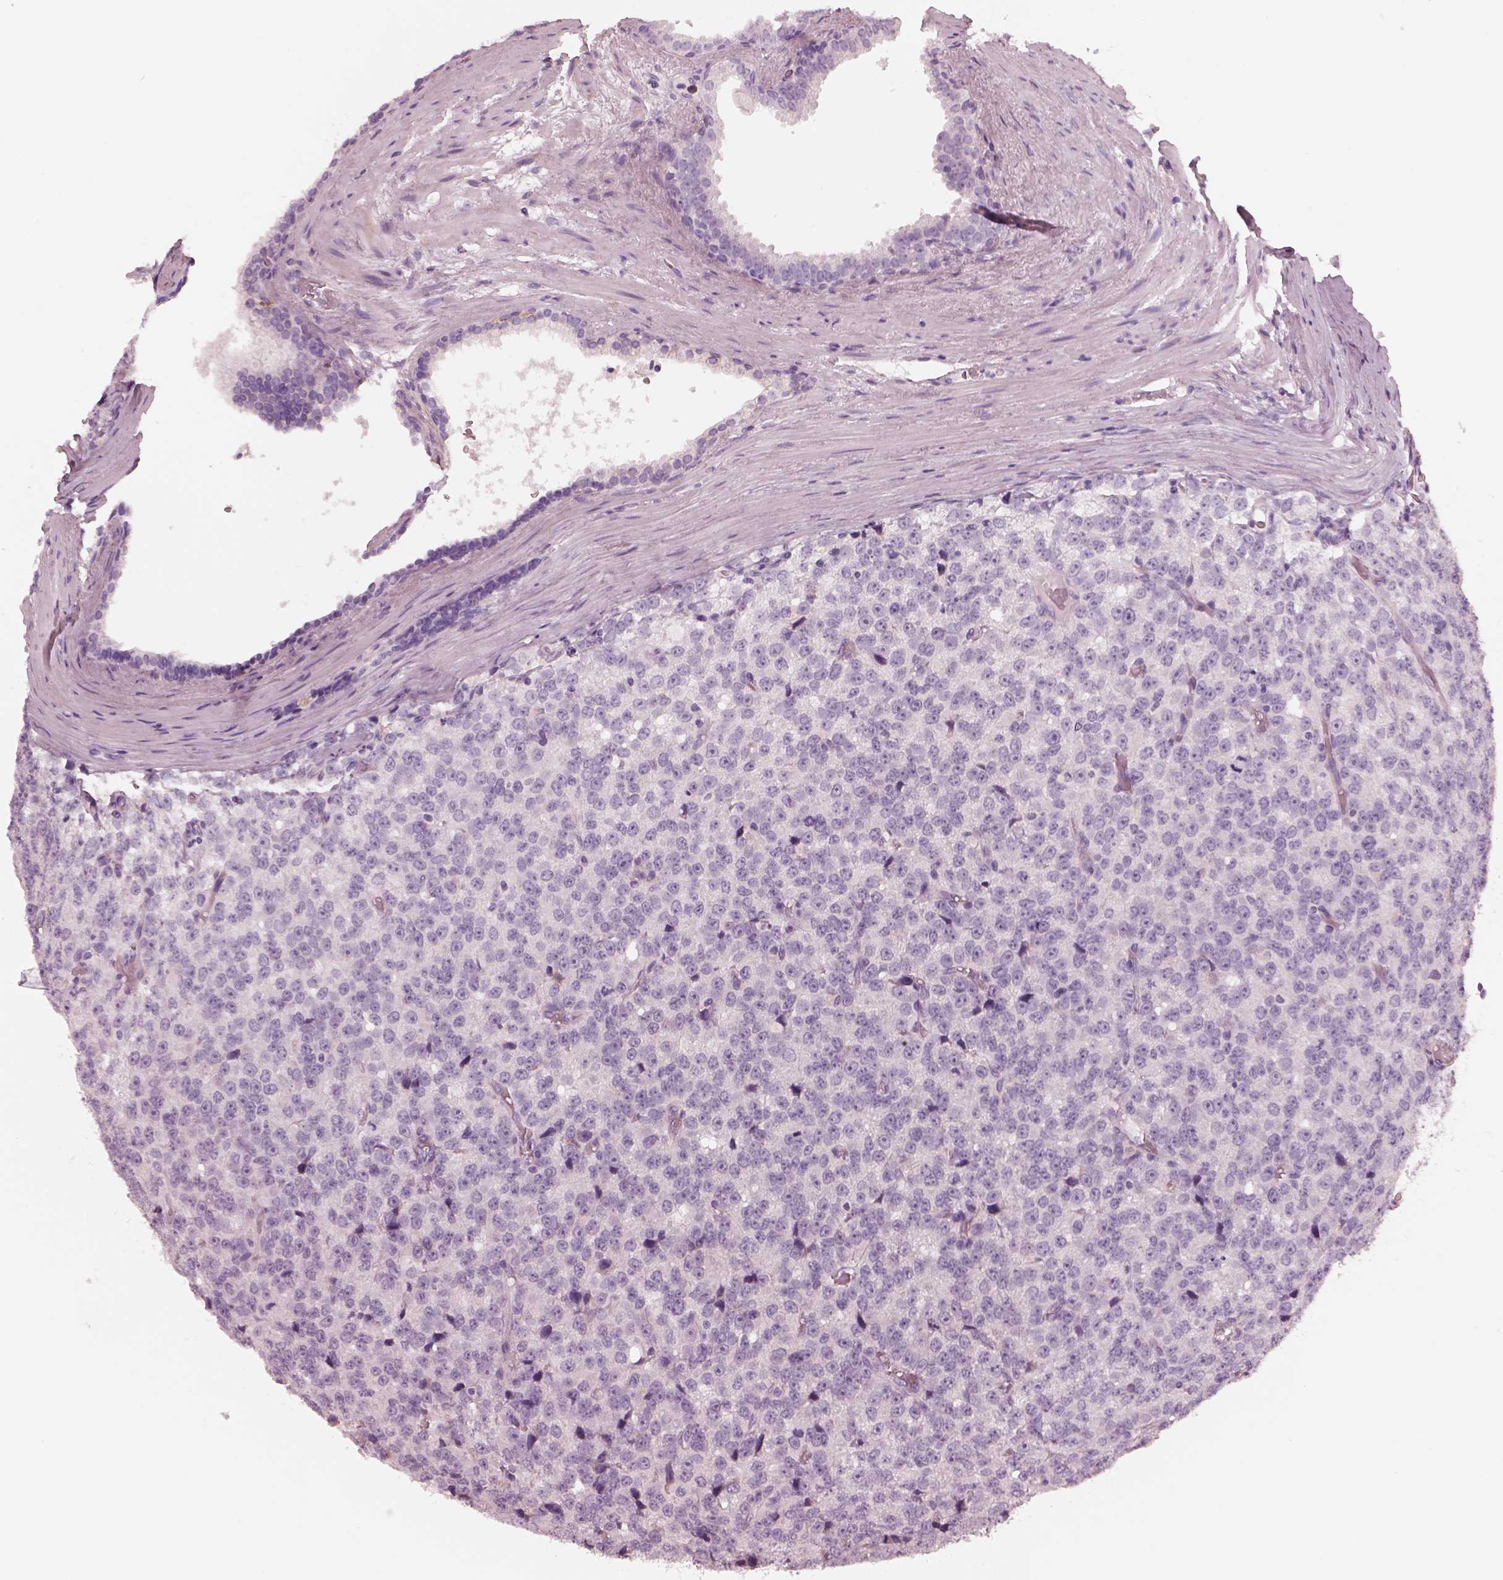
{"staining": {"intensity": "negative", "quantity": "none", "location": "none"}, "tissue": "prostate cancer", "cell_type": "Tumor cells", "image_type": "cancer", "snomed": [{"axis": "morphology", "description": "Adenocarcinoma, High grade"}, {"axis": "topography", "description": "Prostate and seminal vesicle, NOS"}], "caption": "Prostate high-grade adenocarcinoma stained for a protein using immunohistochemistry (IHC) shows no expression tumor cells.", "gene": "CADM2", "patient": {"sex": "male", "age": 62}}